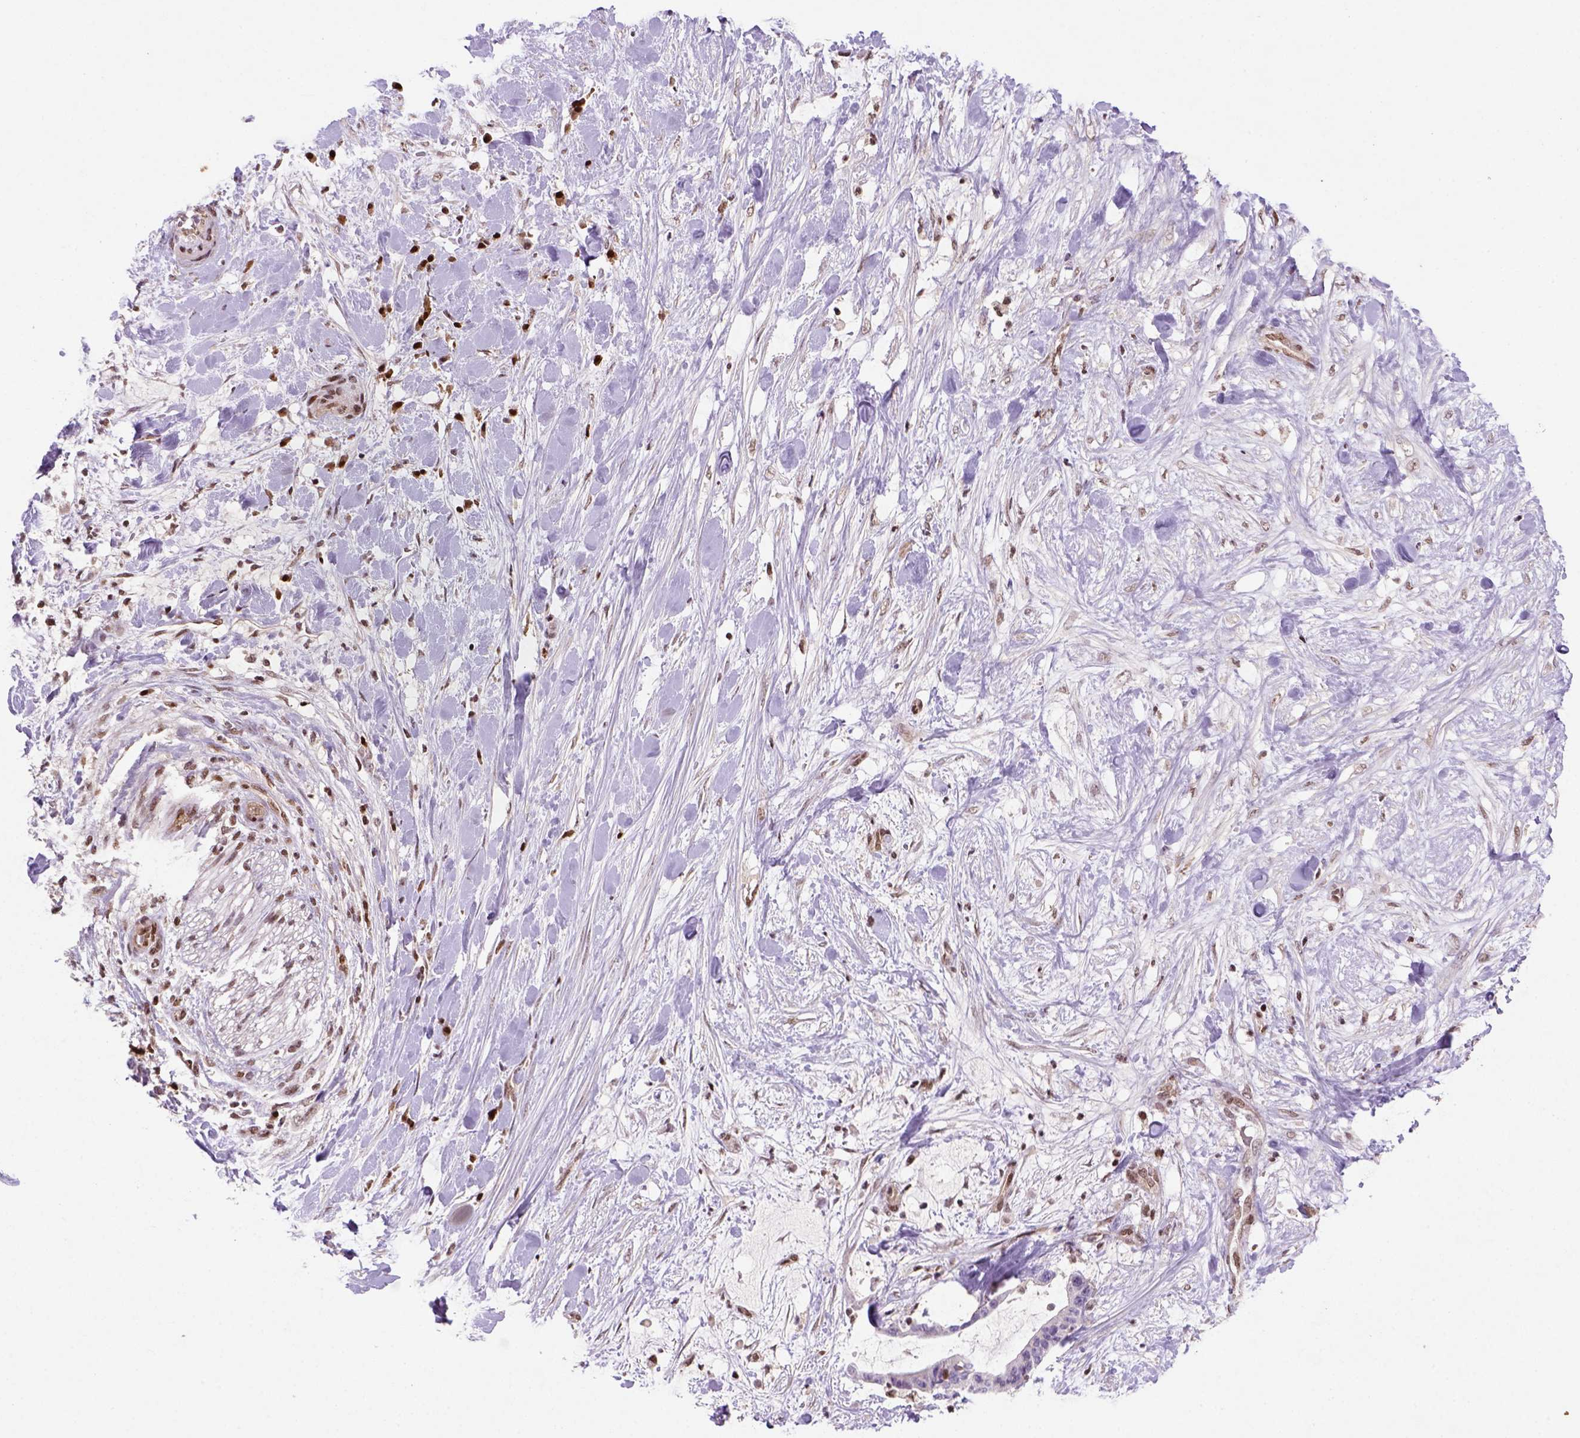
{"staining": {"intensity": "negative", "quantity": "none", "location": "none"}, "tissue": "liver cancer", "cell_type": "Tumor cells", "image_type": "cancer", "snomed": [{"axis": "morphology", "description": "Cholangiocarcinoma"}, {"axis": "topography", "description": "Liver"}], "caption": "High power microscopy image of an immunohistochemistry micrograph of liver cancer (cholangiocarcinoma), revealing no significant expression in tumor cells. The staining was performed using DAB (3,3'-diaminobenzidine) to visualize the protein expression in brown, while the nuclei were stained in blue with hematoxylin (Magnification: 20x).", "gene": "MGMT", "patient": {"sex": "female", "age": 73}}